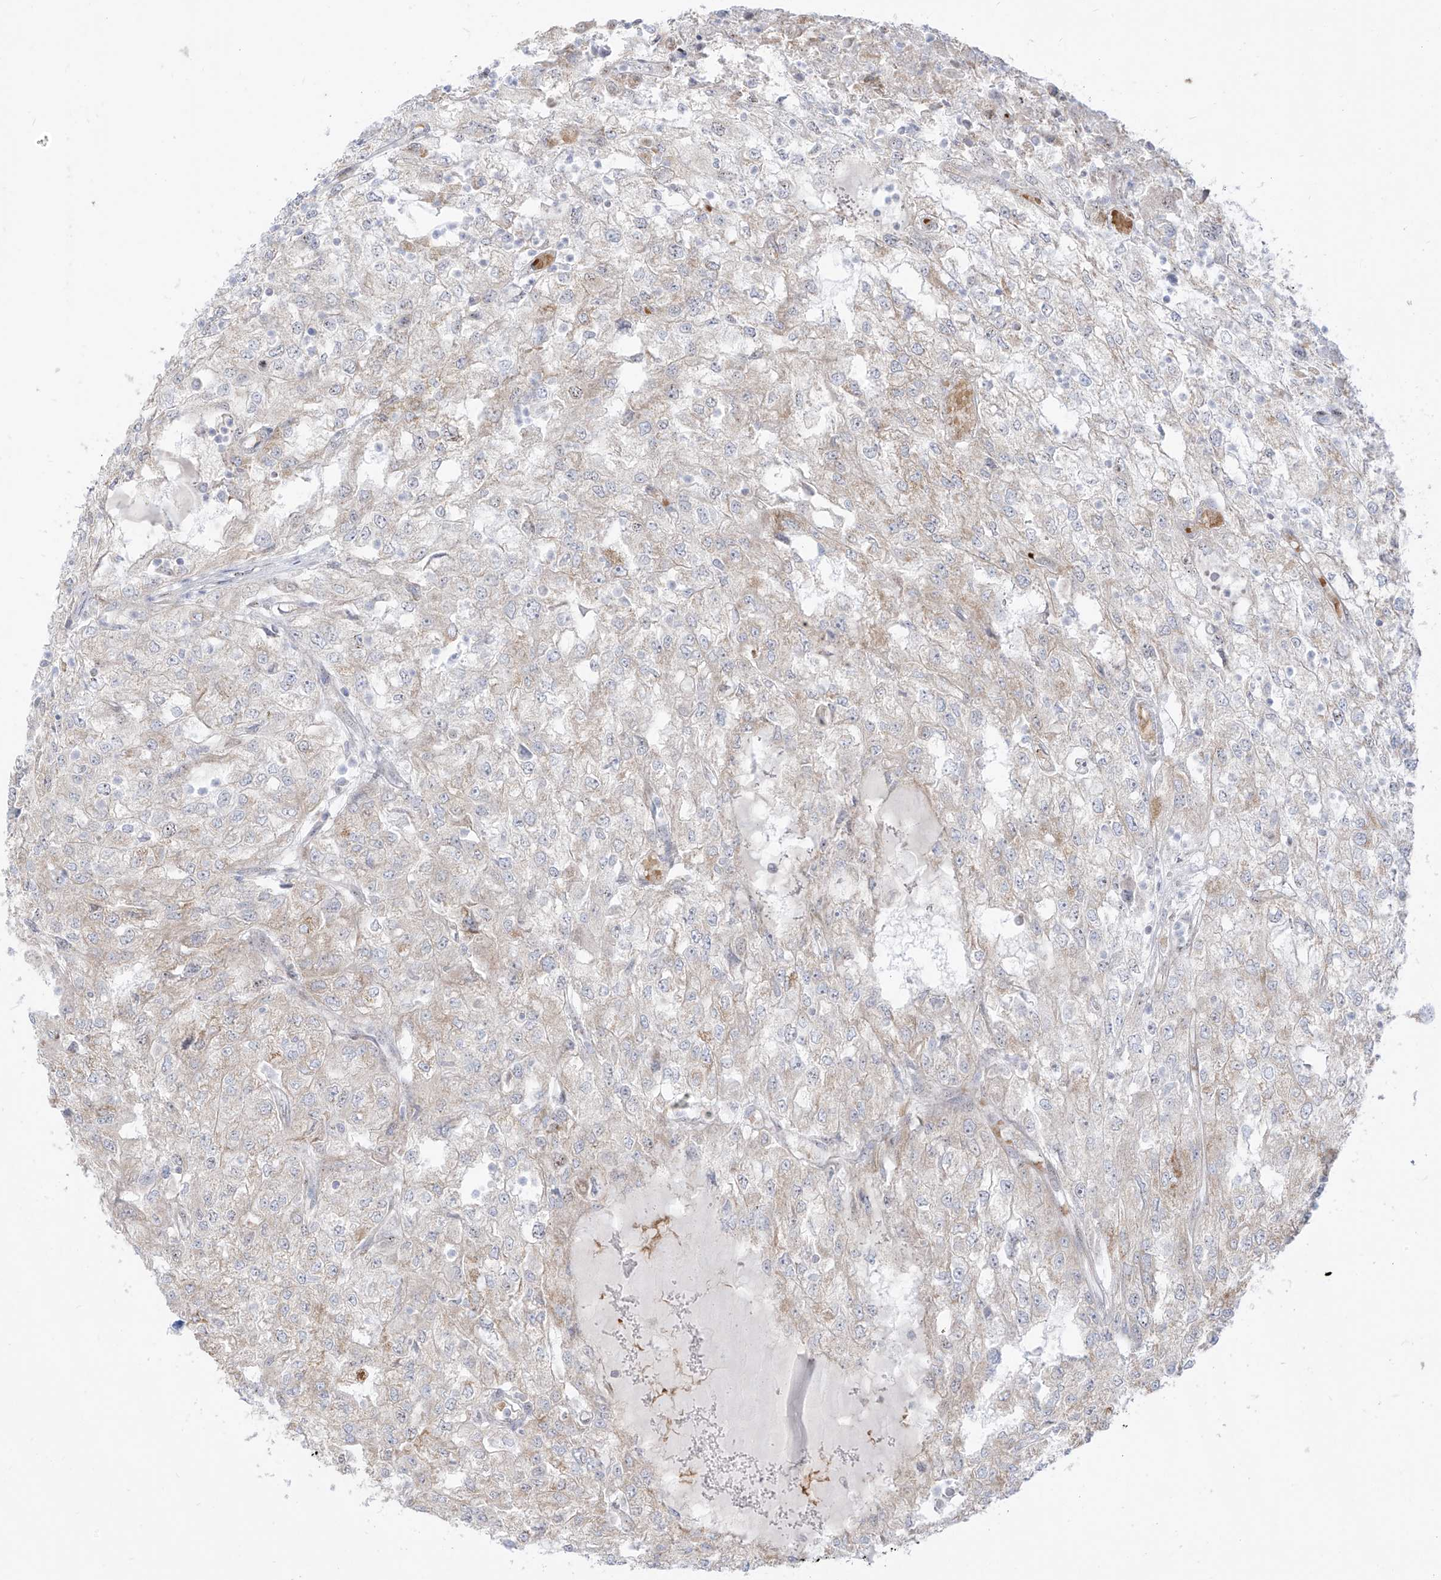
{"staining": {"intensity": "weak", "quantity": "<25%", "location": "cytoplasmic/membranous"}, "tissue": "renal cancer", "cell_type": "Tumor cells", "image_type": "cancer", "snomed": [{"axis": "morphology", "description": "Adenocarcinoma, NOS"}, {"axis": "topography", "description": "Kidney"}], "caption": "A photomicrograph of human adenocarcinoma (renal) is negative for staining in tumor cells. (DAB (3,3'-diaminobenzidine) immunohistochemistry, high magnification).", "gene": "ARHGEF40", "patient": {"sex": "female", "age": 54}}